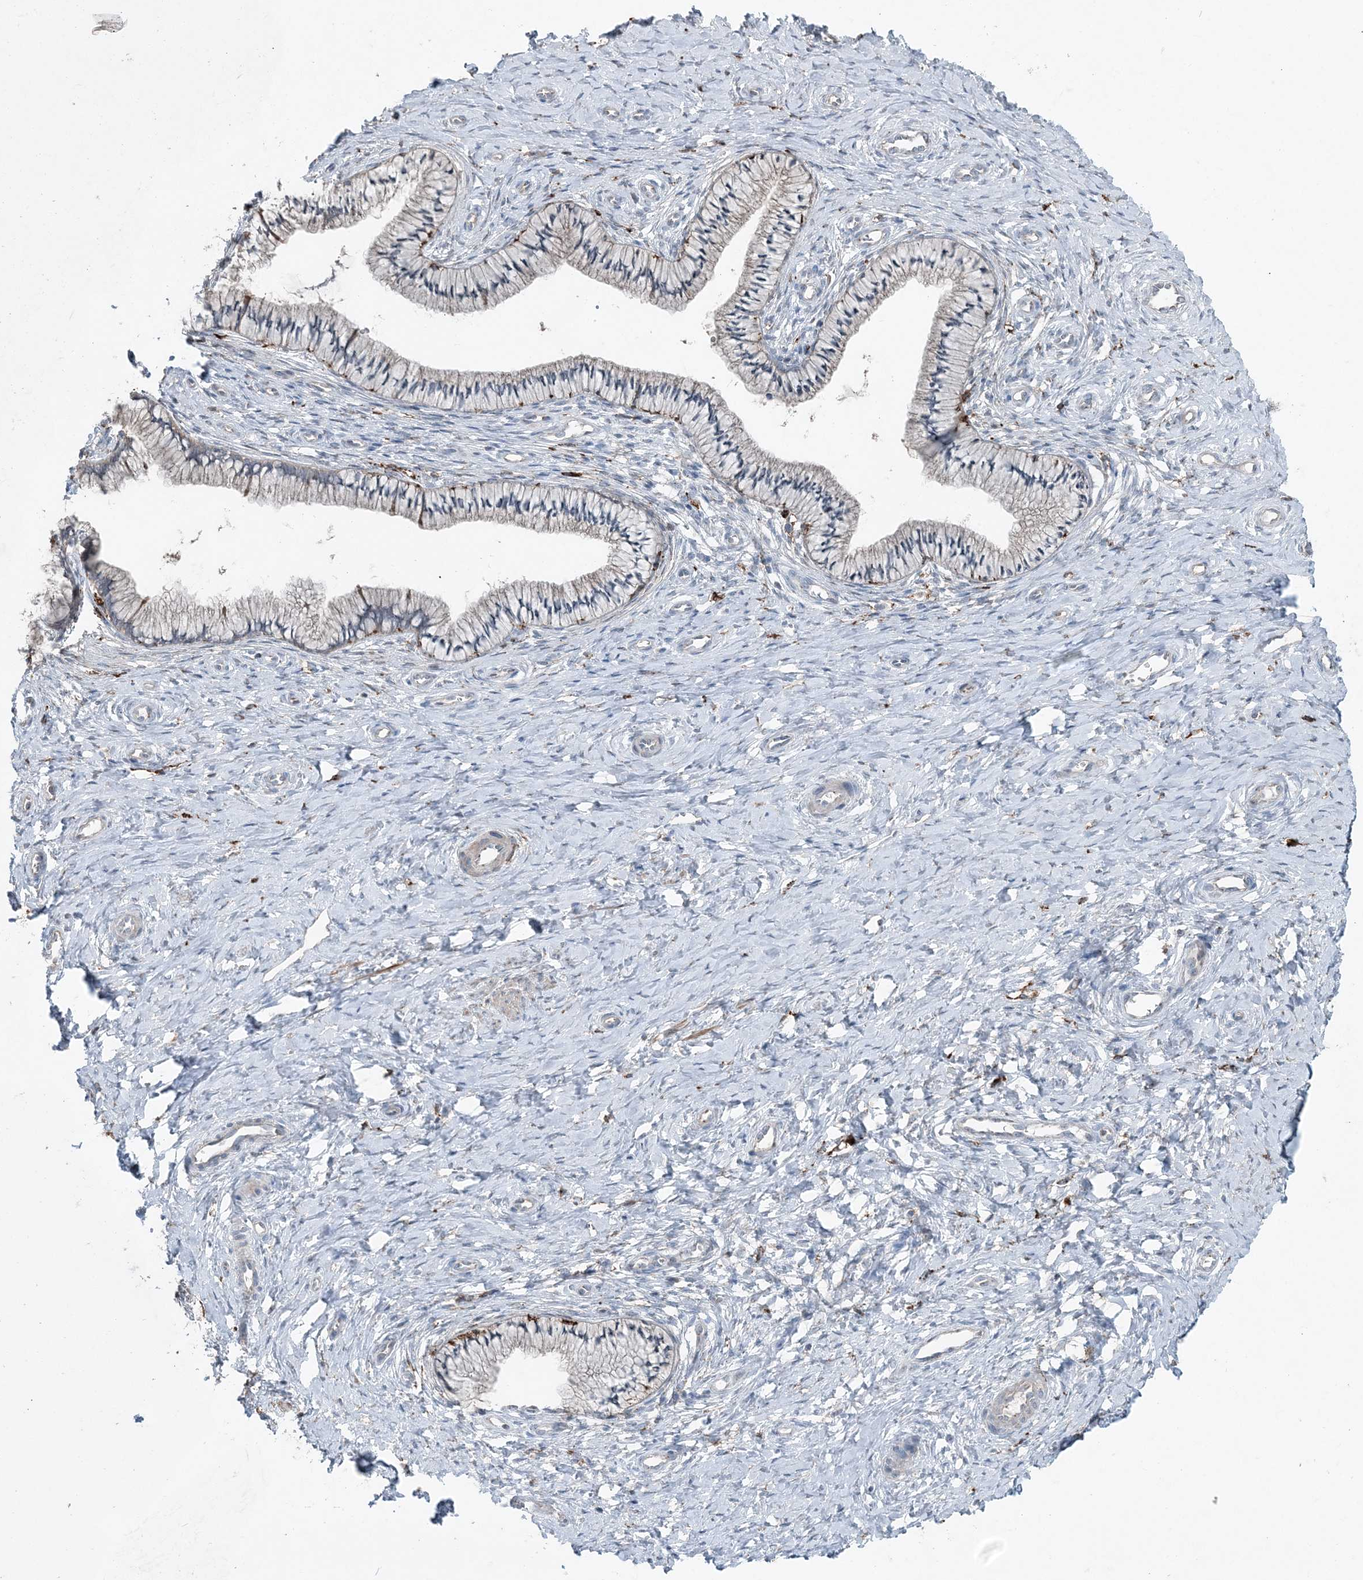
{"staining": {"intensity": "moderate", "quantity": "25%-75%", "location": "cytoplasmic/membranous"}, "tissue": "cervix", "cell_type": "Glandular cells", "image_type": "normal", "snomed": [{"axis": "morphology", "description": "Normal tissue, NOS"}, {"axis": "topography", "description": "Cervix"}], "caption": "Brown immunohistochemical staining in benign human cervix demonstrates moderate cytoplasmic/membranous positivity in approximately 25%-75% of glandular cells.", "gene": "KY", "patient": {"sex": "female", "age": 36}}